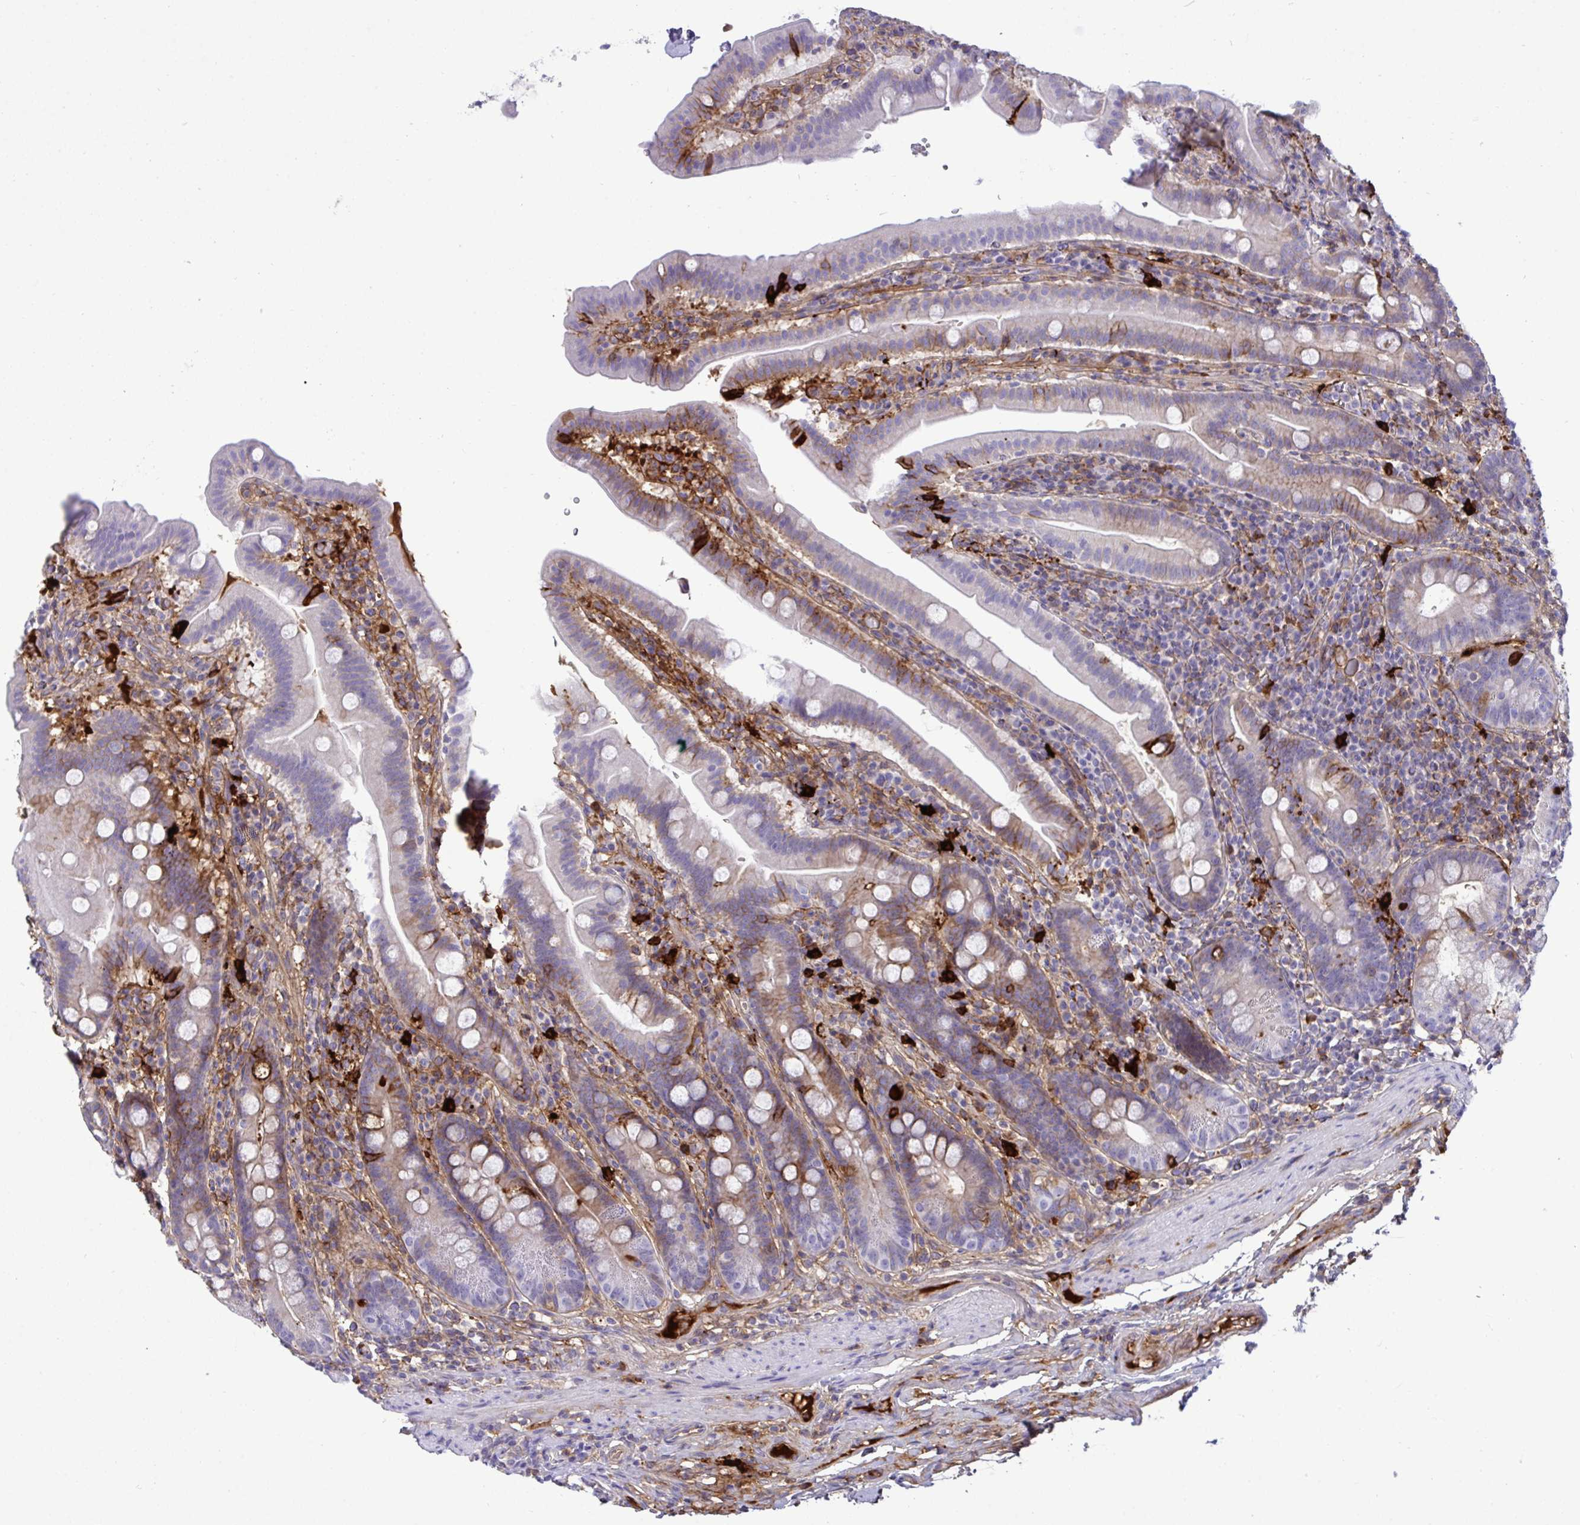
{"staining": {"intensity": "moderate", "quantity": "<25%", "location": "cytoplasmic/membranous"}, "tissue": "small intestine", "cell_type": "Glandular cells", "image_type": "normal", "snomed": [{"axis": "morphology", "description": "Normal tissue, NOS"}, {"axis": "topography", "description": "Small intestine"}], "caption": "The photomicrograph exhibits immunohistochemical staining of benign small intestine. There is moderate cytoplasmic/membranous staining is identified in about <25% of glandular cells.", "gene": "F2", "patient": {"sex": "male", "age": 26}}